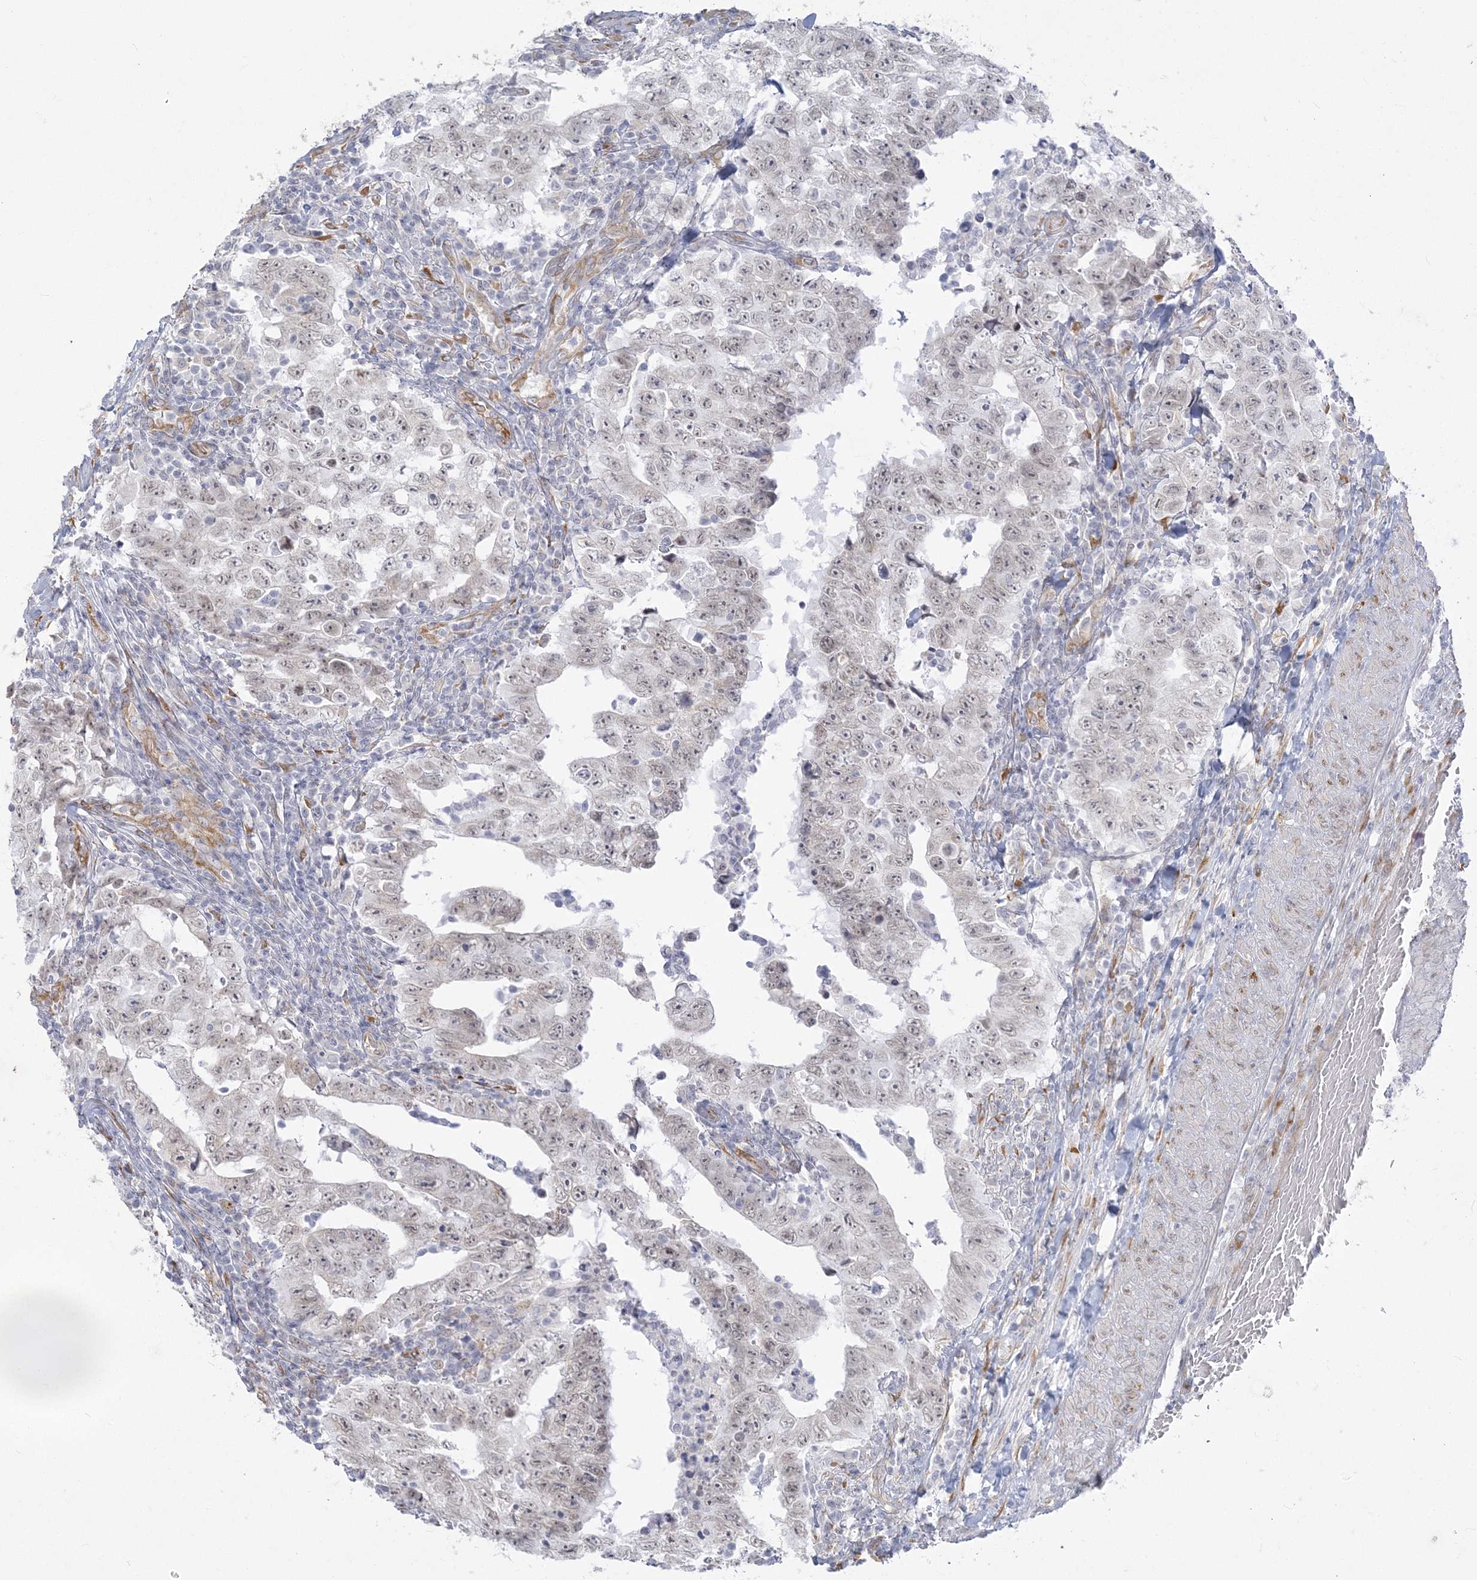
{"staining": {"intensity": "negative", "quantity": "none", "location": "none"}, "tissue": "testis cancer", "cell_type": "Tumor cells", "image_type": "cancer", "snomed": [{"axis": "morphology", "description": "Carcinoma, Embryonal, NOS"}, {"axis": "topography", "description": "Testis"}], "caption": "DAB (3,3'-diaminobenzidine) immunohistochemical staining of human testis cancer shows no significant positivity in tumor cells.", "gene": "ZC3H6", "patient": {"sex": "male", "age": 26}}